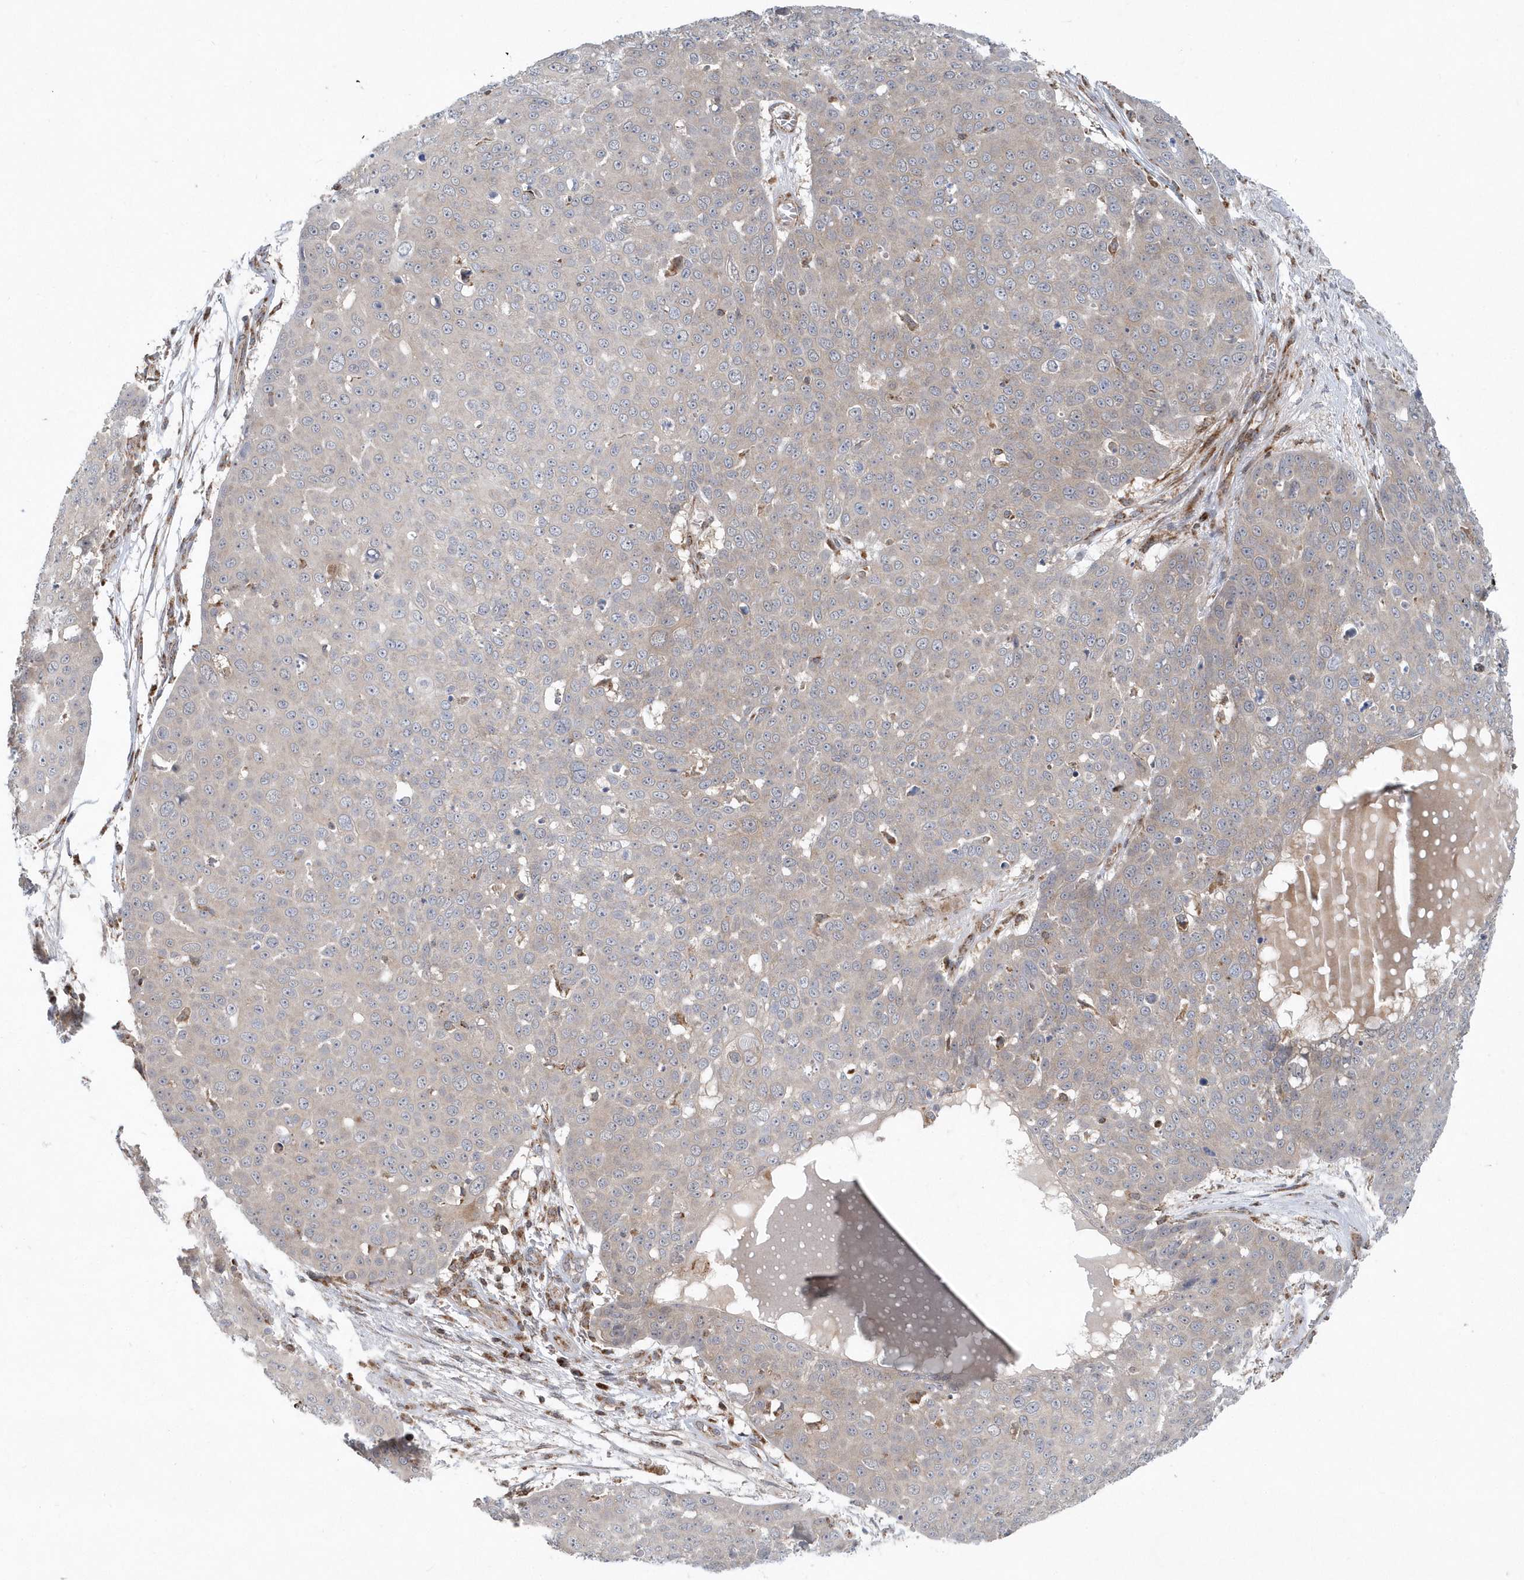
{"staining": {"intensity": "weak", "quantity": "<25%", "location": "cytoplasmic/membranous"}, "tissue": "skin cancer", "cell_type": "Tumor cells", "image_type": "cancer", "snomed": [{"axis": "morphology", "description": "Squamous cell carcinoma, NOS"}, {"axis": "topography", "description": "Skin"}], "caption": "The micrograph demonstrates no staining of tumor cells in skin cancer.", "gene": "PPP1R7", "patient": {"sex": "male", "age": 71}}